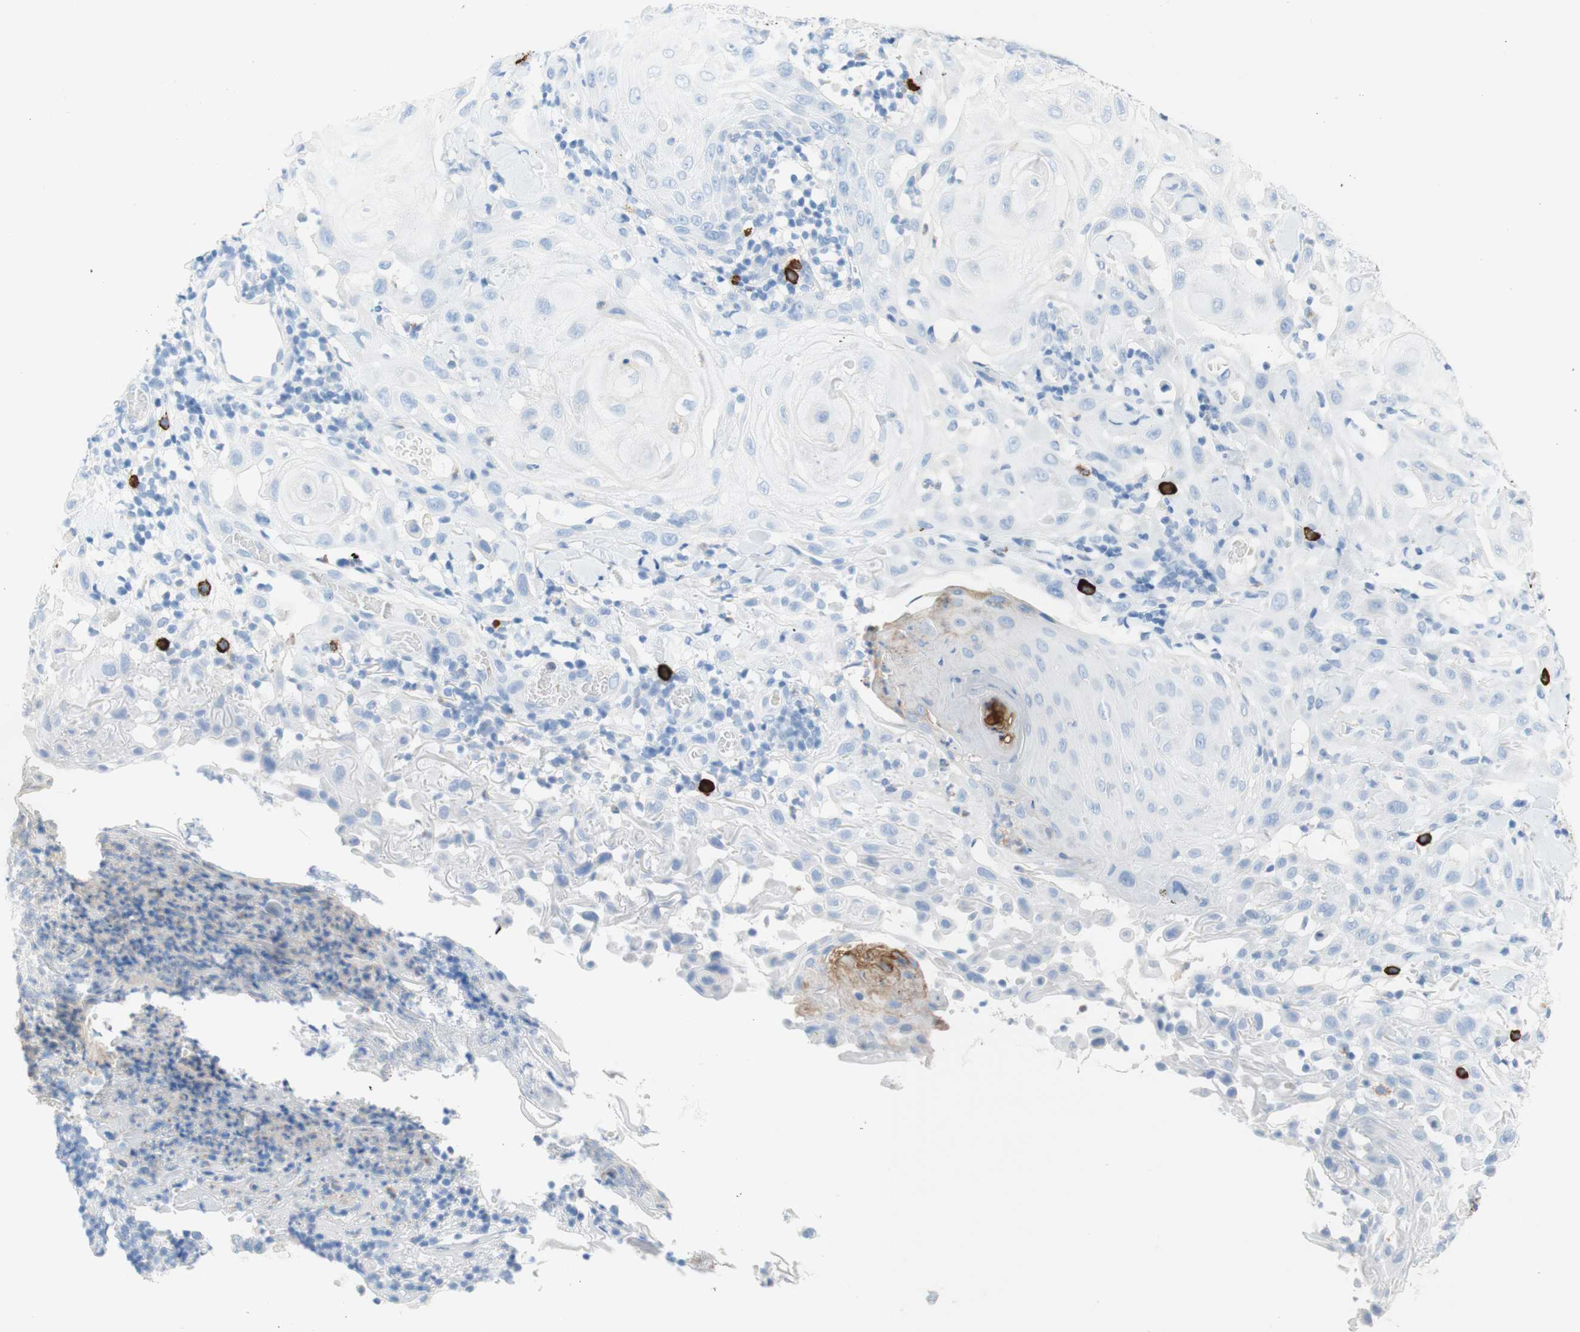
{"staining": {"intensity": "weak", "quantity": "<25%", "location": "cytoplasmic/membranous"}, "tissue": "skin cancer", "cell_type": "Tumor cells", "image_type": "cancer", "snomed": [{"axis": "morphology", "description": "Squamous cell carcinoma, NOS"}, {"axis": "topography", "description": "Skin"}], "caption": "Immunohistochemistry (IHC) photomicrograph of skin cancer (squamous cell carcinoma) stained for a protein (brown), which displays no positivity in tumor cells.", "gene": "CEACAM1", "patient": {"sex": "male", "age": 24}}